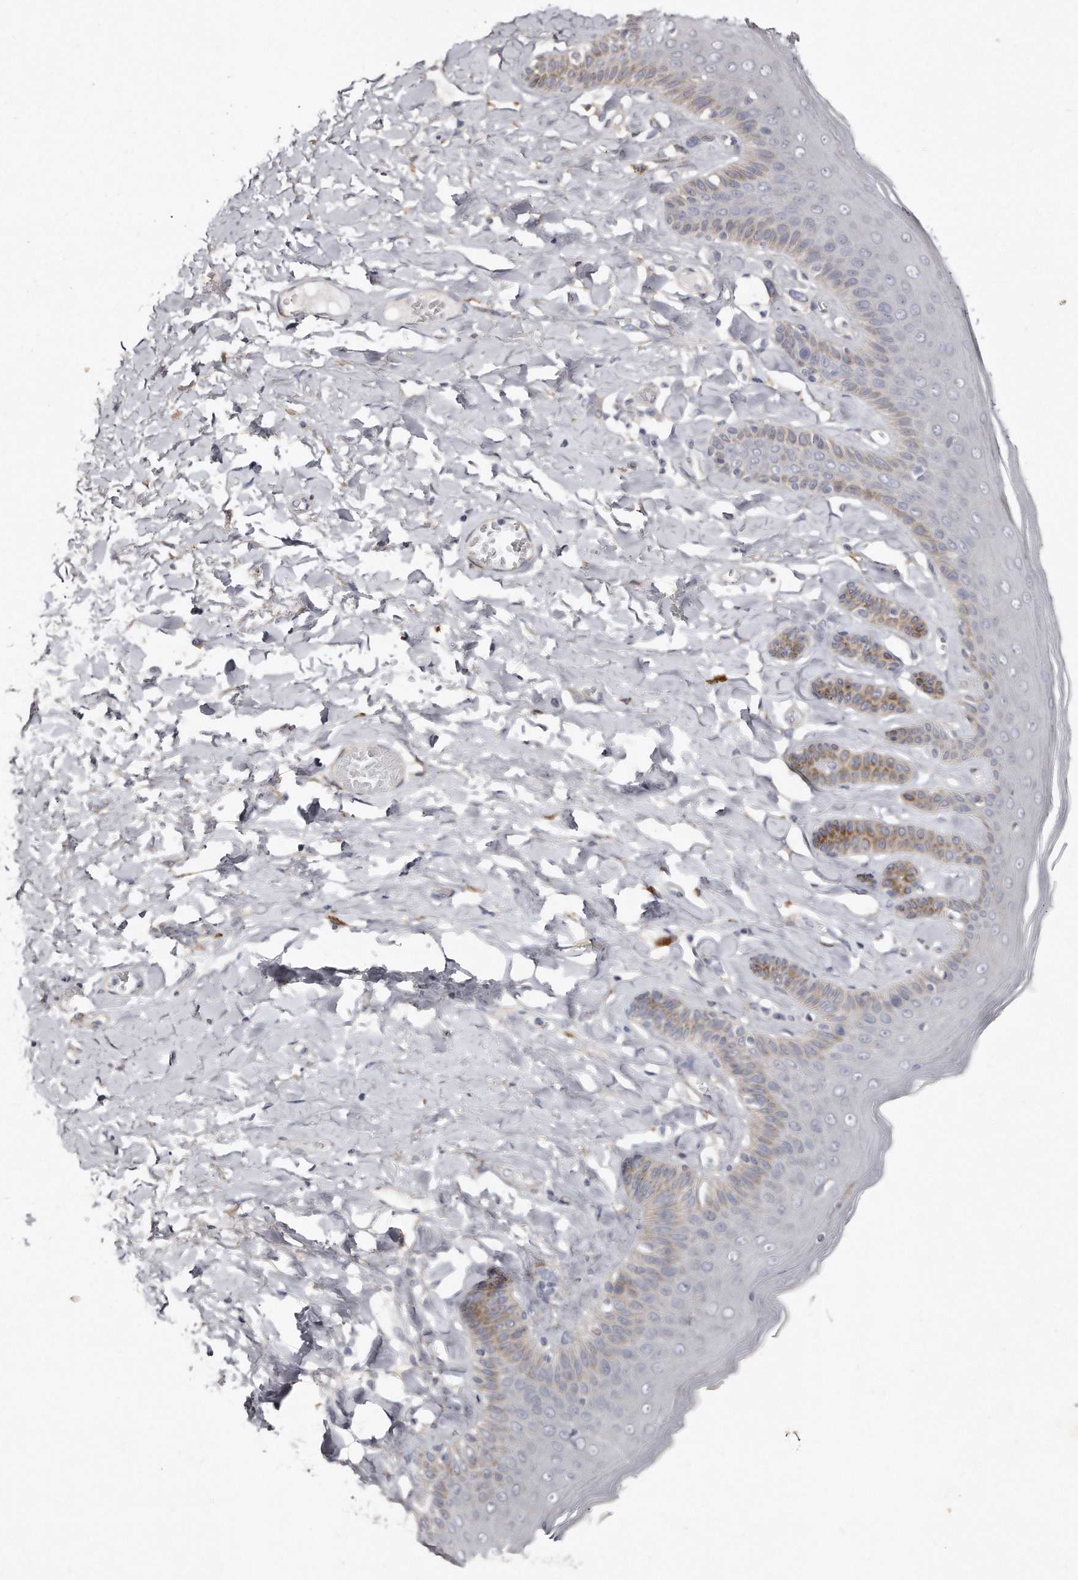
{"staining": {"intensity": "moderate", "quantity": "<25%", "location": "cytoplasmic/membranous"}, "tissue": "skin", "cell_type": "Epidermal cells", "image_type": "normal", "snomed": [{"axis": "morphology", "description": "Normal tissue, NOS"}, {"axis": "topography", "description": "Anal"}], "caption": "Skin stained with DAB (3,3'-diaminobenzidine) immunohistochemistry exhibits low levels of moderate cytoplasmic/membranous expression in approximately <25% of epidermal cells. The staining was performed using DAB (3,3'-diaminobenzidine) to visualize the protein expression in brown, while the nuclei were stained in blue with hematoxylin (Magnification: 20x).", "gene": "LMOD1", "patient": {"sex": "male", "age": 69}}